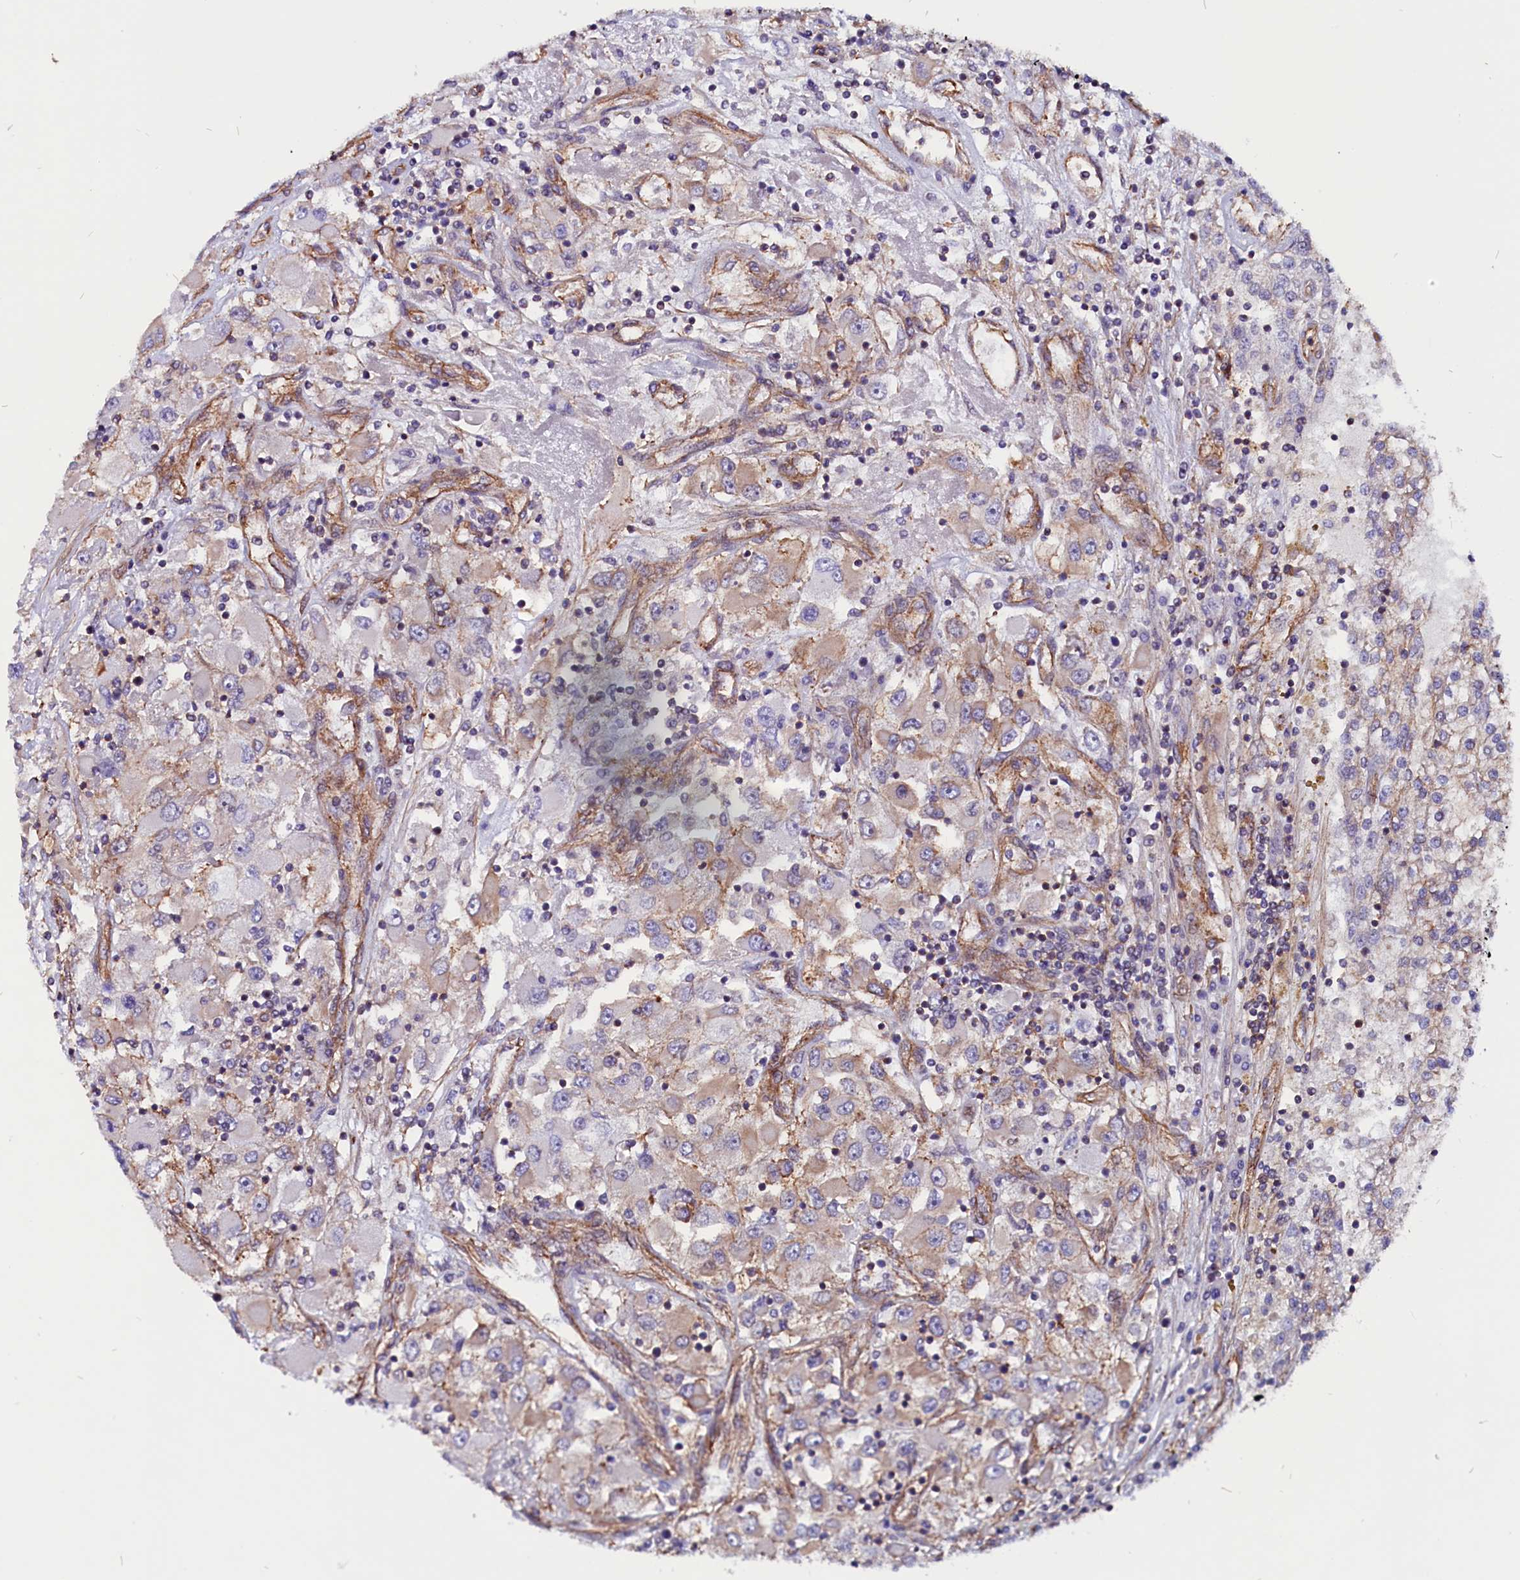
{"staining": {"intensity": "weak", "quantity": "25%-75%", "location": "cytoplasmic/membranous"}, "tissue": "renal cancer", "cell_type": "Tumor cells", "image_type": "cancer", "snomed": [{"axis": "morphology", "description": "Adenocarcinoma, NOS"}, {"axis": "topography", "description": "Kidney"}], "caption": "There is low levels of weak cytoplasmic/membranous positivity in tumor cells of renal cancer, as demonstrated by immunohistochemical staining (brown color).", "gene": "ZNF749", "patient": {"sex": "female", "age": 52}}